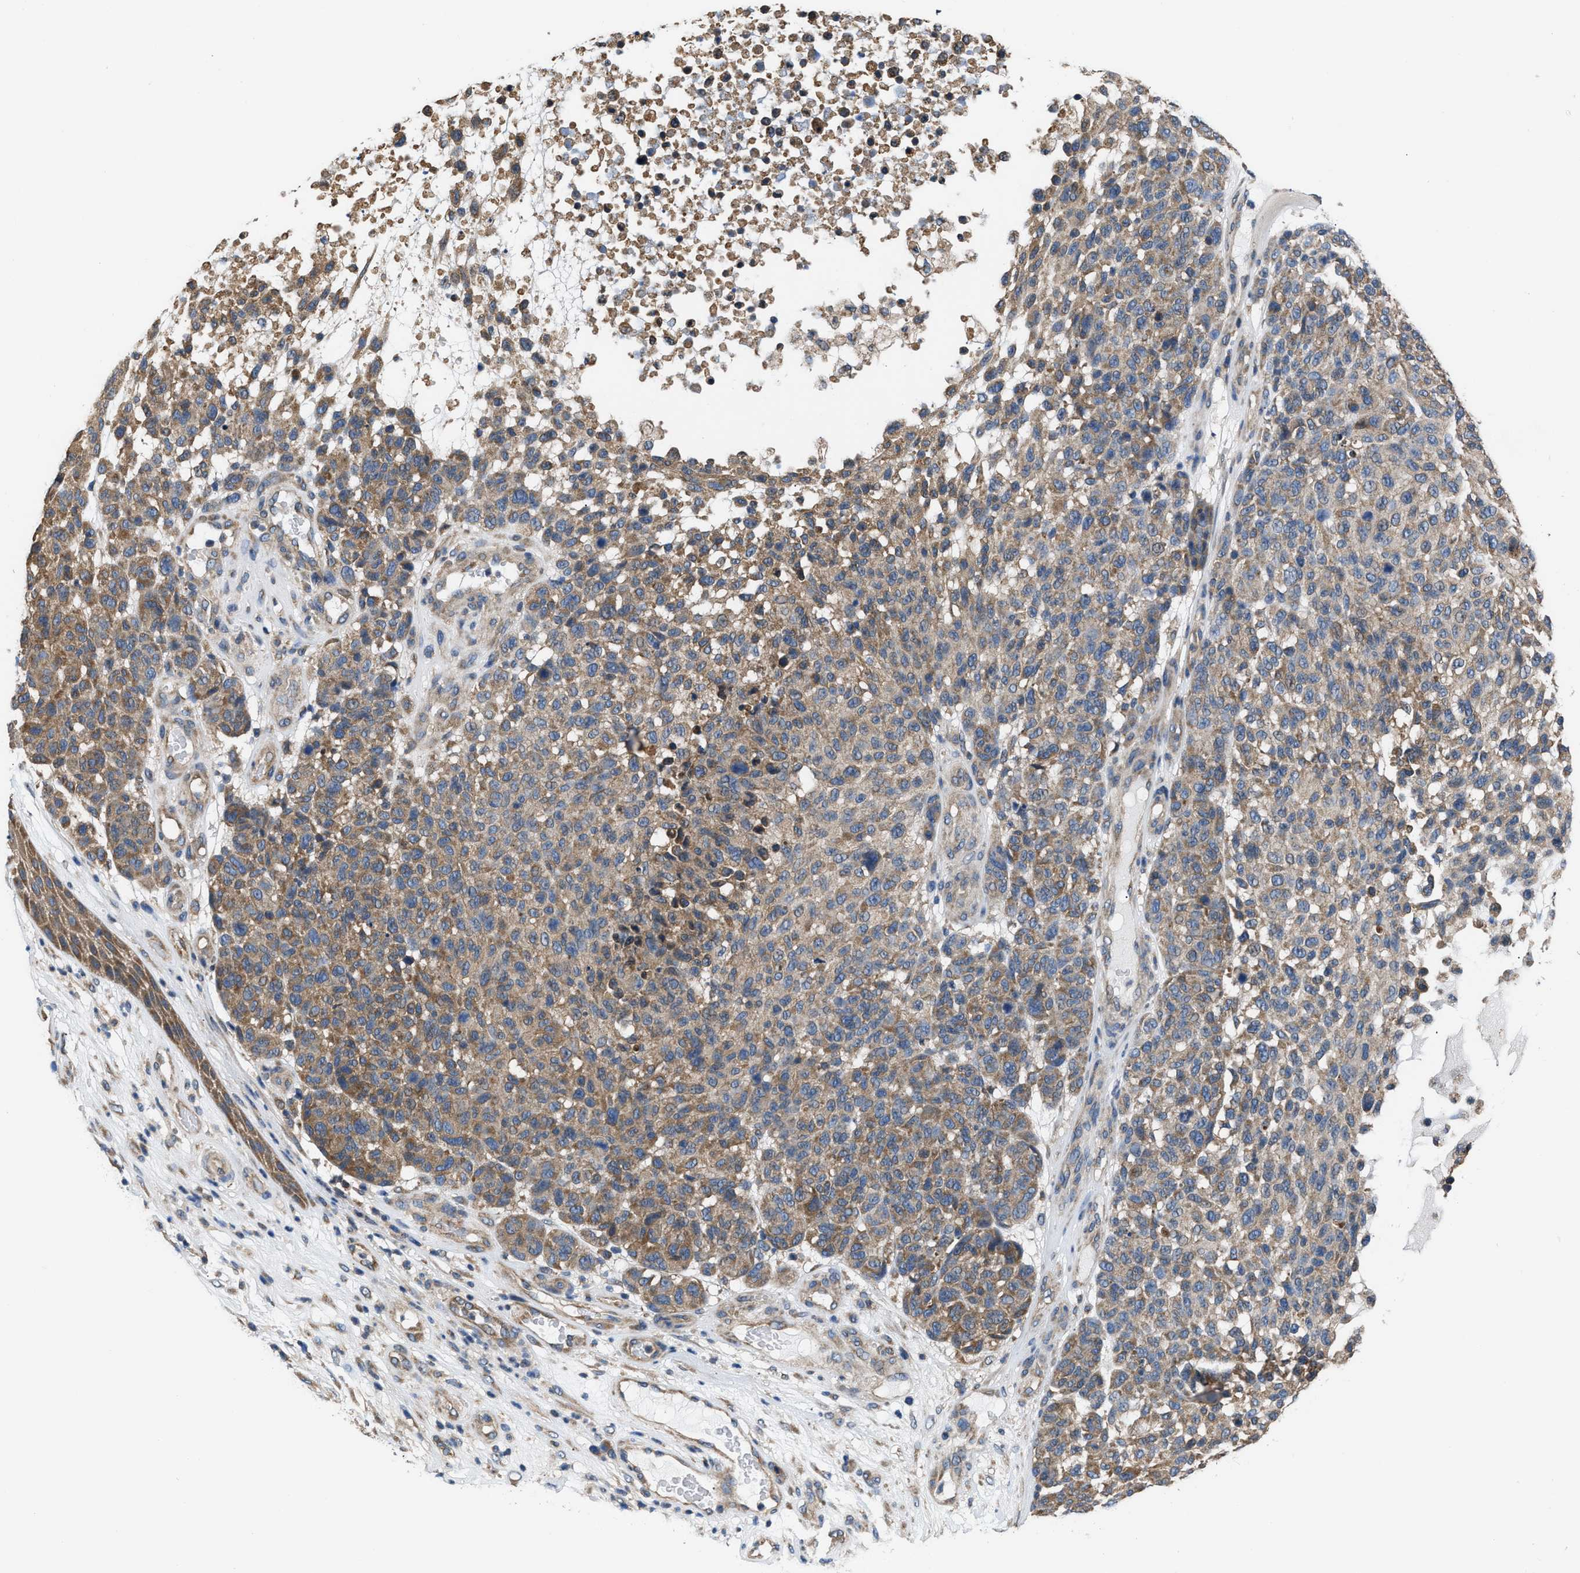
{"staining": {"intensity": "moderate", "quantity": ">75%", "location": "cytoplasmic/membranous"}, "tissue": "melanoma", "cell_type": "Tumor cells", "image_type": "cancer", "snomed": [{"axis": "morphology", "description": "Malignant melanoma, NOS"}, {"axis": "topography", "description": "Skin"}], "caption": "Melanoma stained for a protein (brown) displays moderate cytoplasmic/membranous positive positivity in approximately >75% of tumor cells.", "gene": "CEP128", "patient": {"sex": "male", "age": 59}}